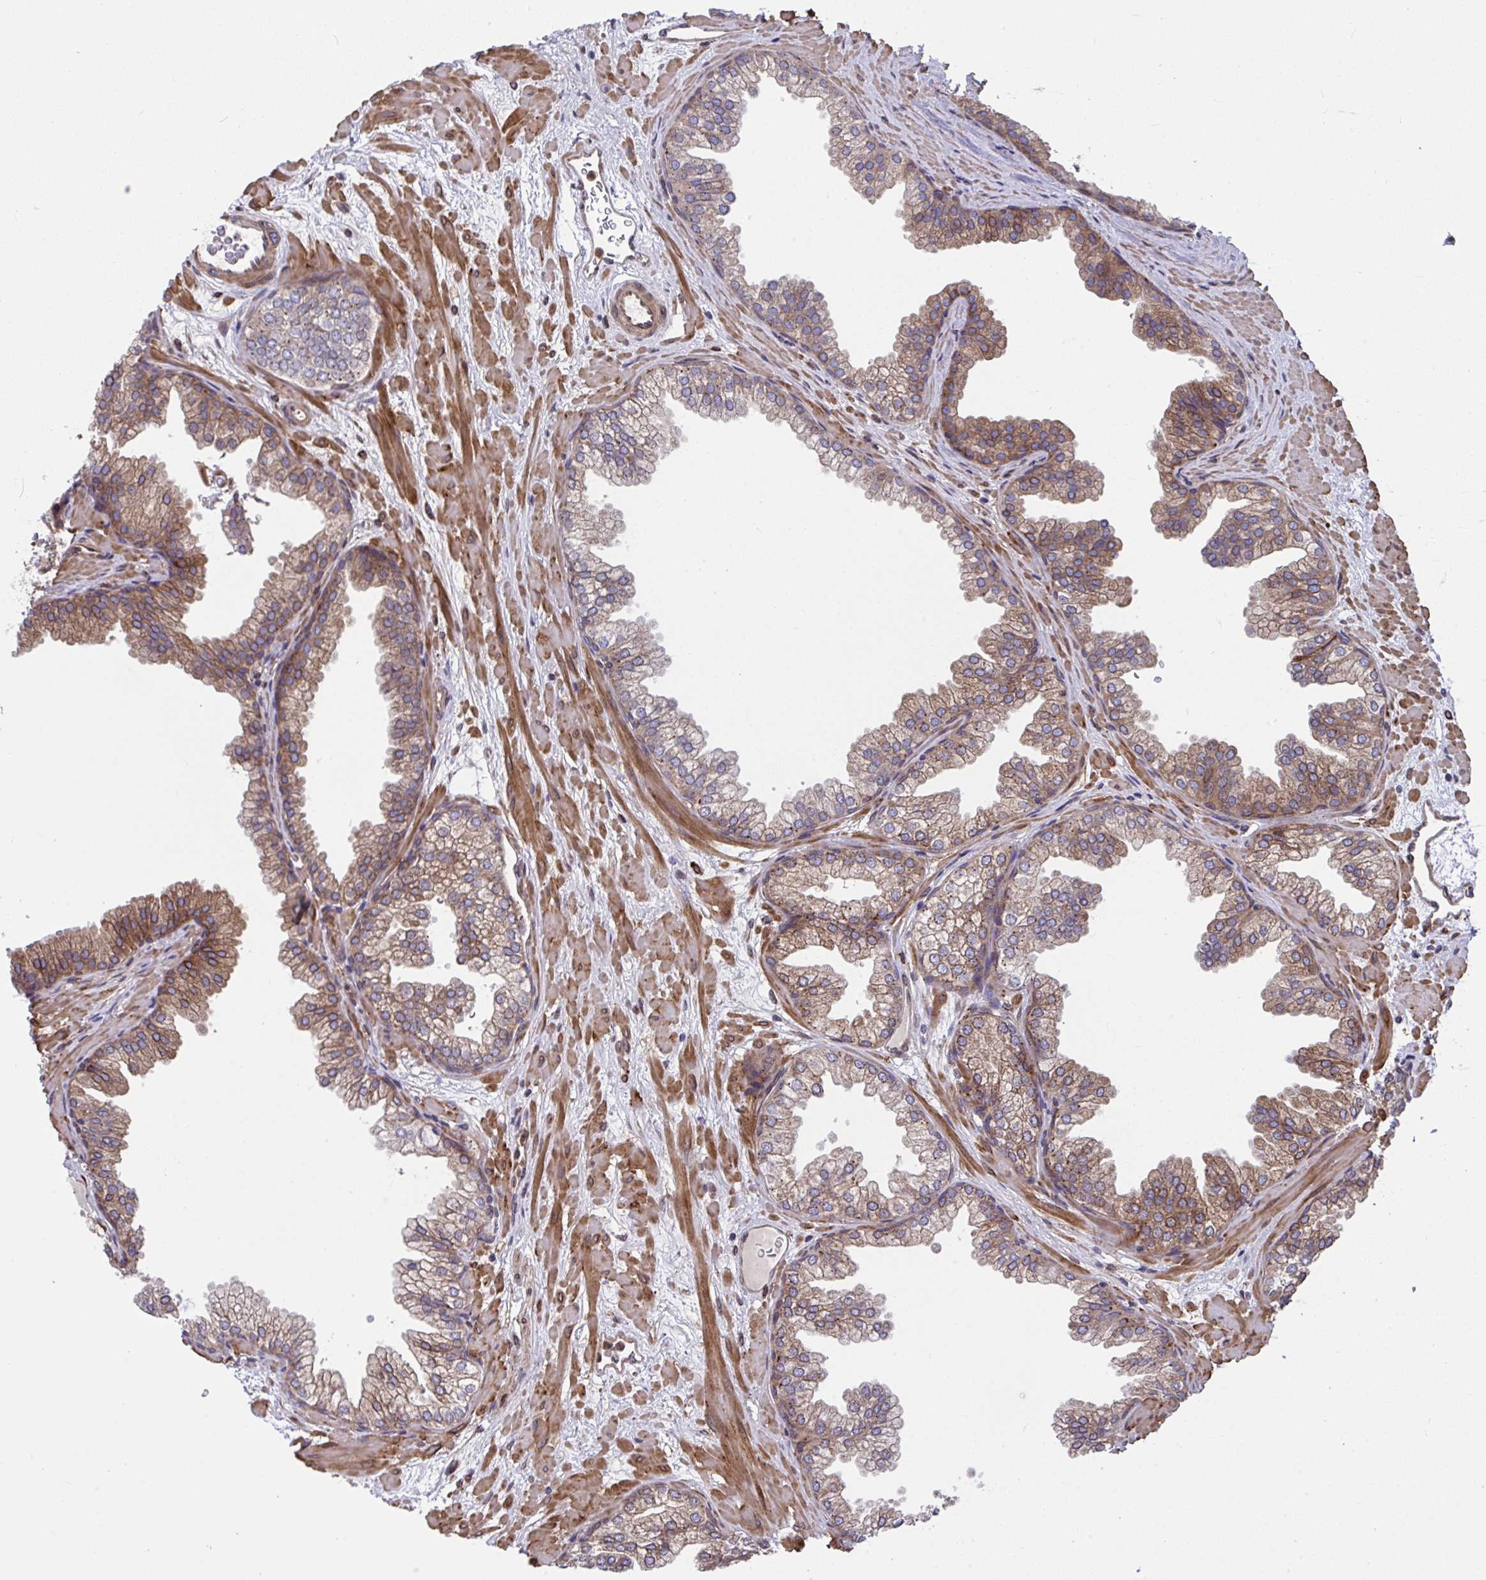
{"staining": {"intensity": "moderate", "quantity": "25%-75%", "location": "cytoplasmic/membranous"}, "tissue": "prostate", "cell_type": "Glandular cells", "image_type": "normal", "snomed": [{"axis": "morphology", "description": "Normal tissue, NOS"}, {"axis": "topography", "description": "Prostate"}], "caption": "Protein staining of normal prostate displays moderate cytoplasmic/membranous positivity in about 25%-75% of glandular cells. (DAB IHC, brown staining for protein, blue staining for nuclei).", "gene": "STIM2", "patient": {"sex": "male", "age": 37}}